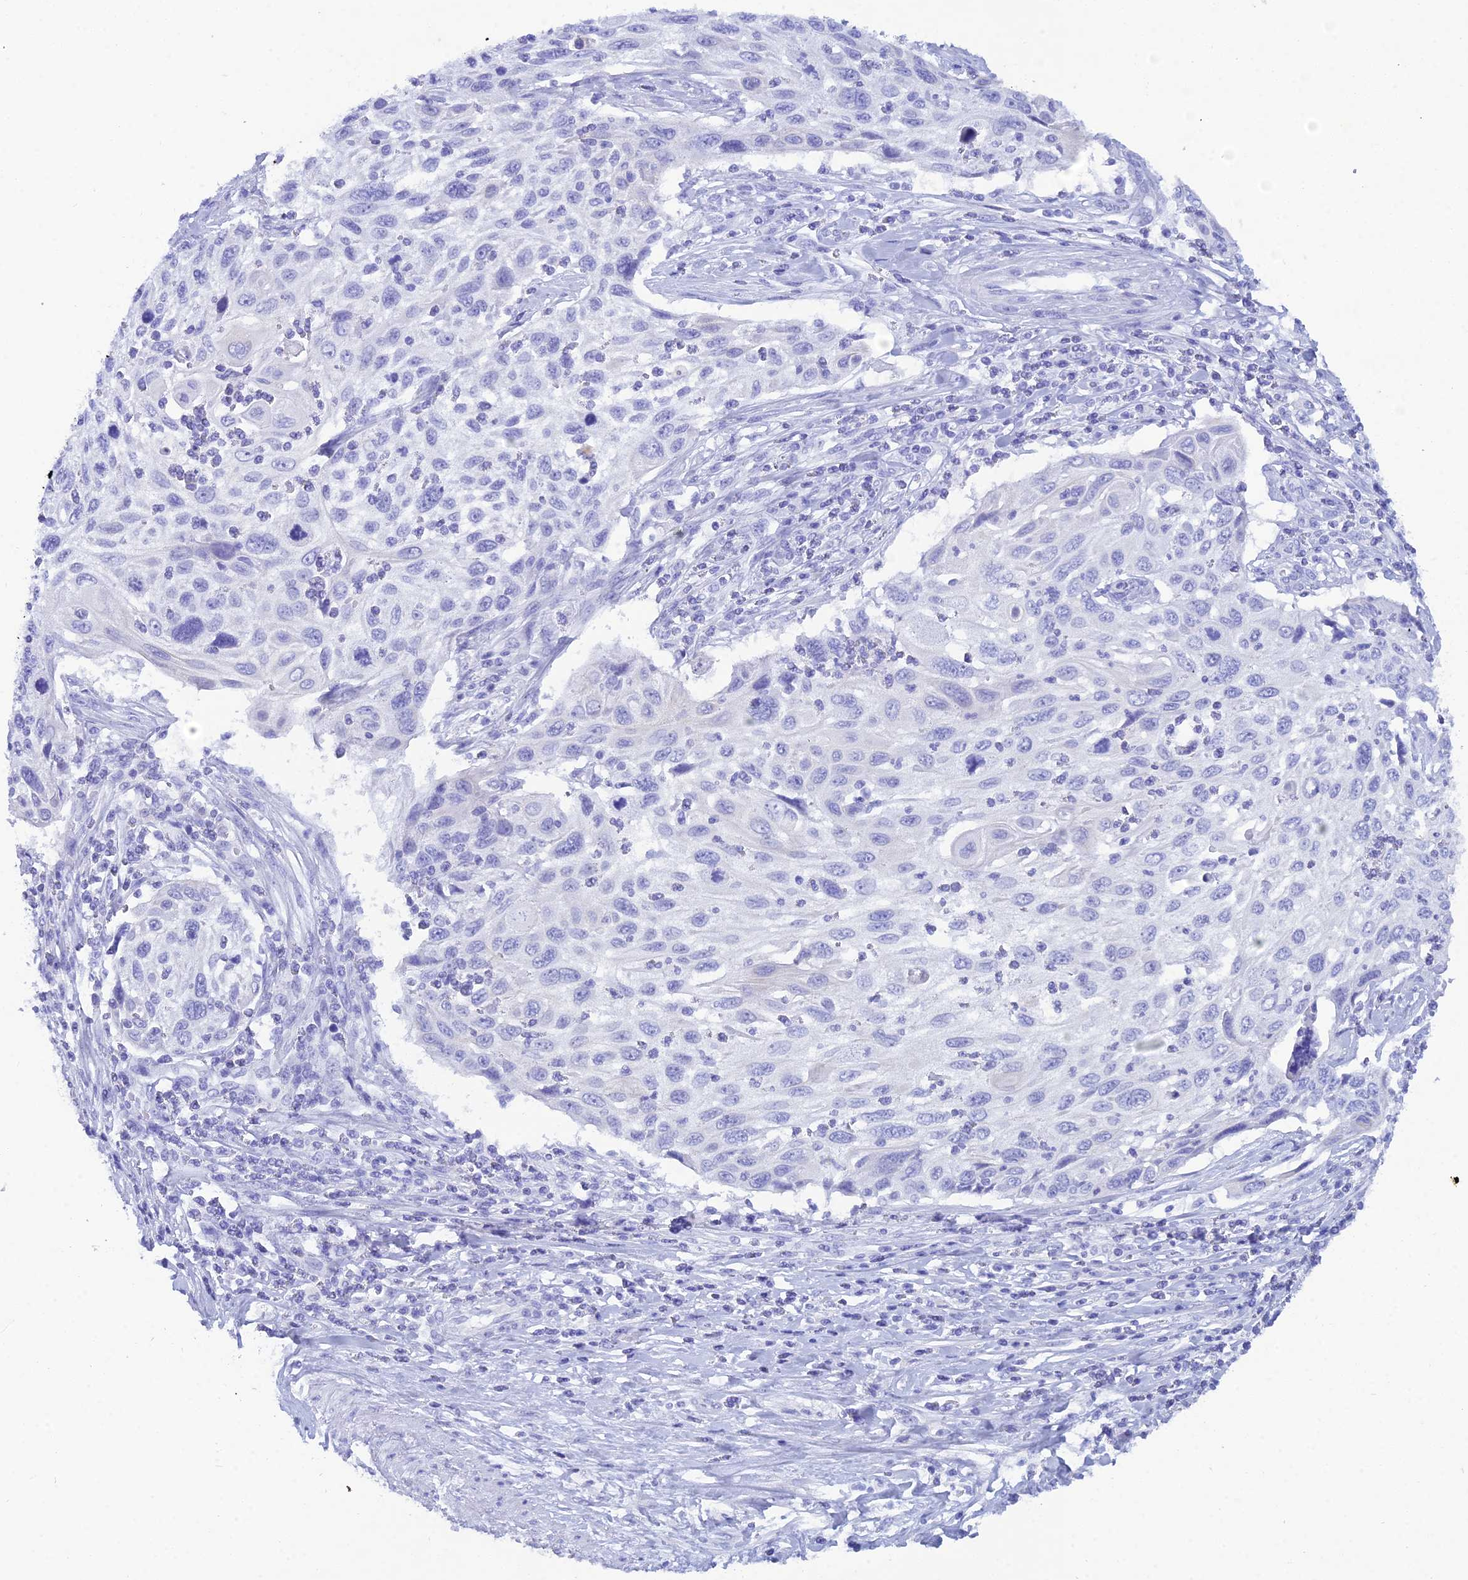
{"staining": {"intensity": "negative", "quantity": "none", "location": "none"}, "tissue": "cervical cancer", "cell_type": "Tumor cells", "image_type": "cancer", "snomed": [{"axis": "morphology", "description": "Squamous cell carcinoma, NOS"}, {"axis": "topography", "description": "Cervix"}], "caption": "Immunohistochemical staining of cervical cancer displays no significant positivity in tumor cells.", "gene": "REG1A", "patient": {"sex": "female", "age": 70}}